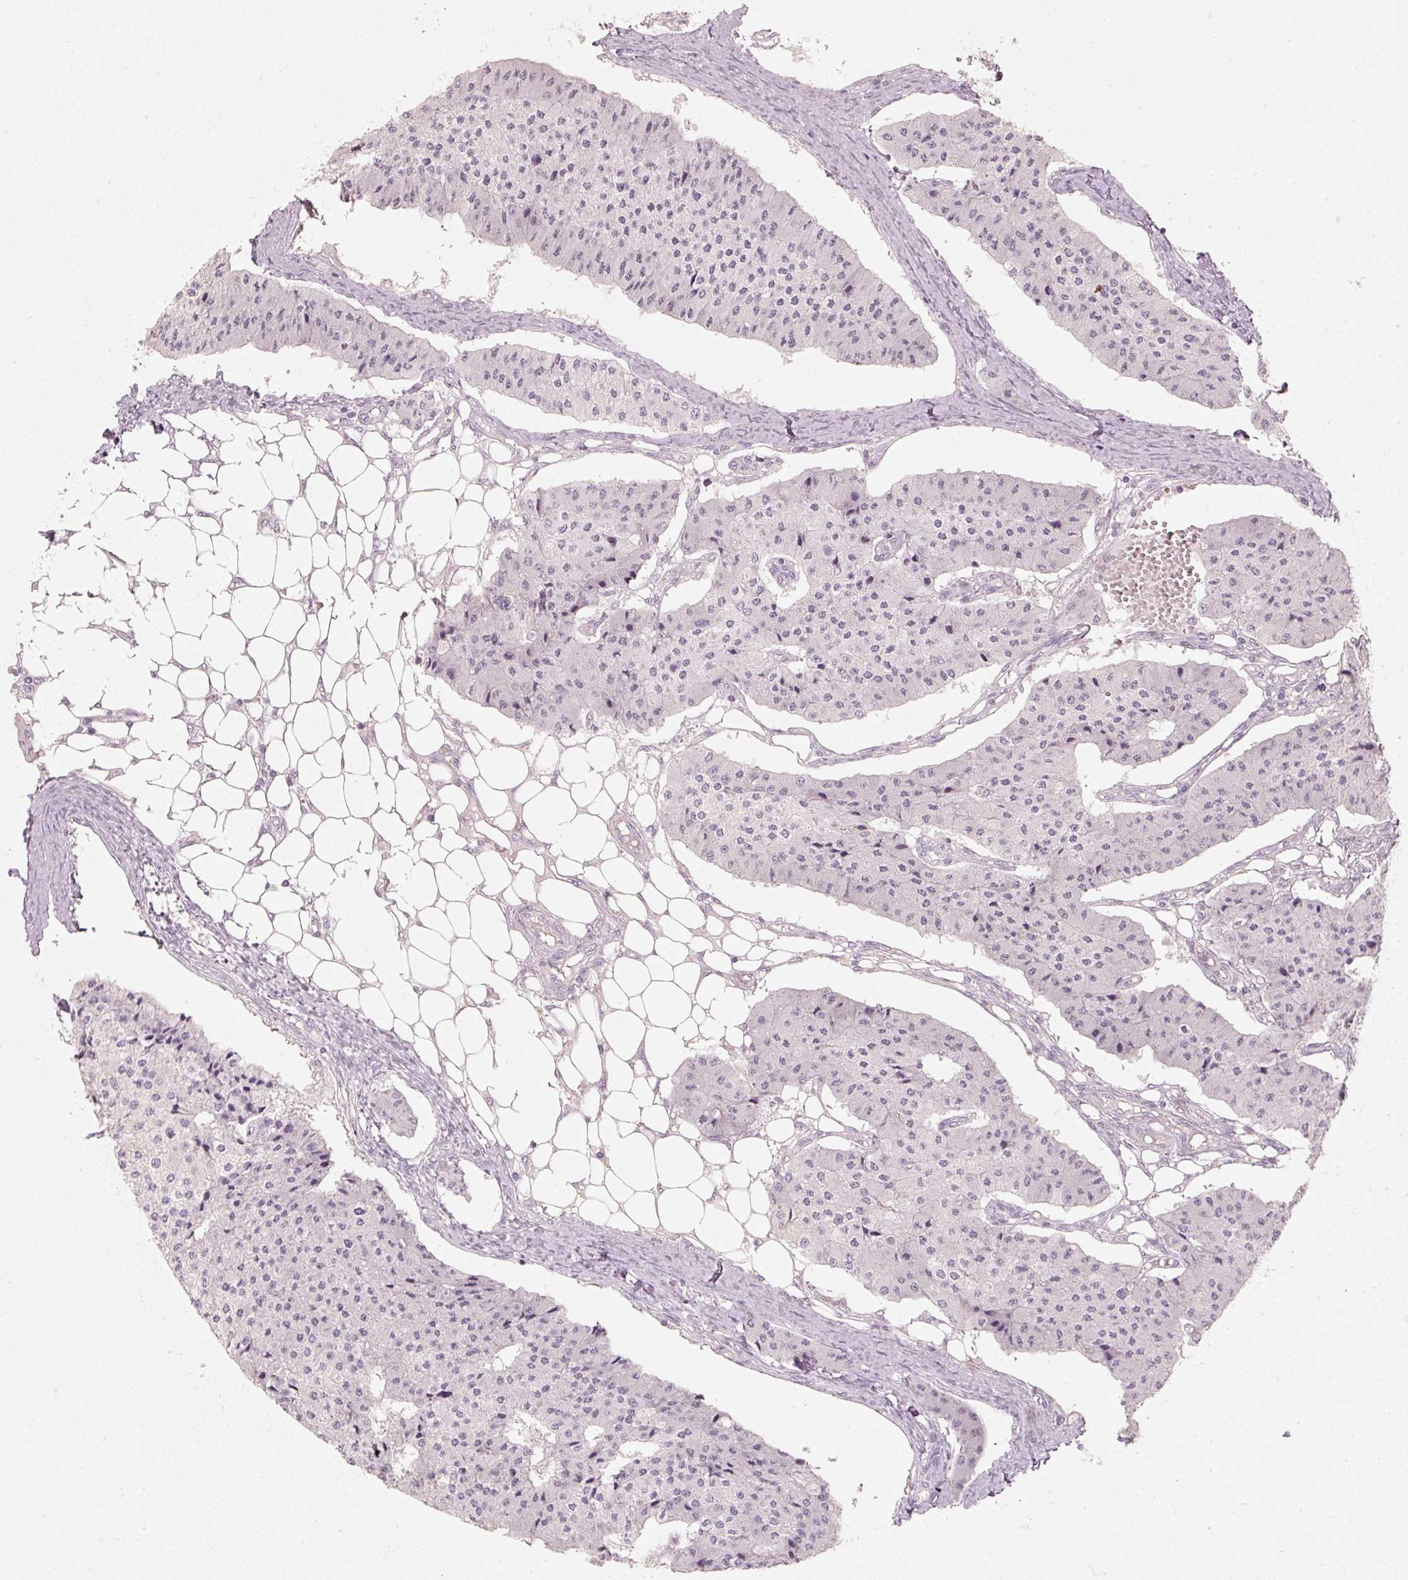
{"staining": {"intensity": "weak", "quantity": "<25%", "location": "nuclear"}, "tissue": "carcinoid", "cell_type": "Tumor cells", "image_type": "cancer", "snomed": [{"axis": "morphology", "description": "Carcinoid, malignant, NOS"}, {"axis": "topography", "description": "Colon"}], "caption": "Immunohistochemical staining of human malignant carcinoid displays no significant expression in tumor cells.", "gene": "STEAP1", "patient": {"sex": "female", "age": 52}}